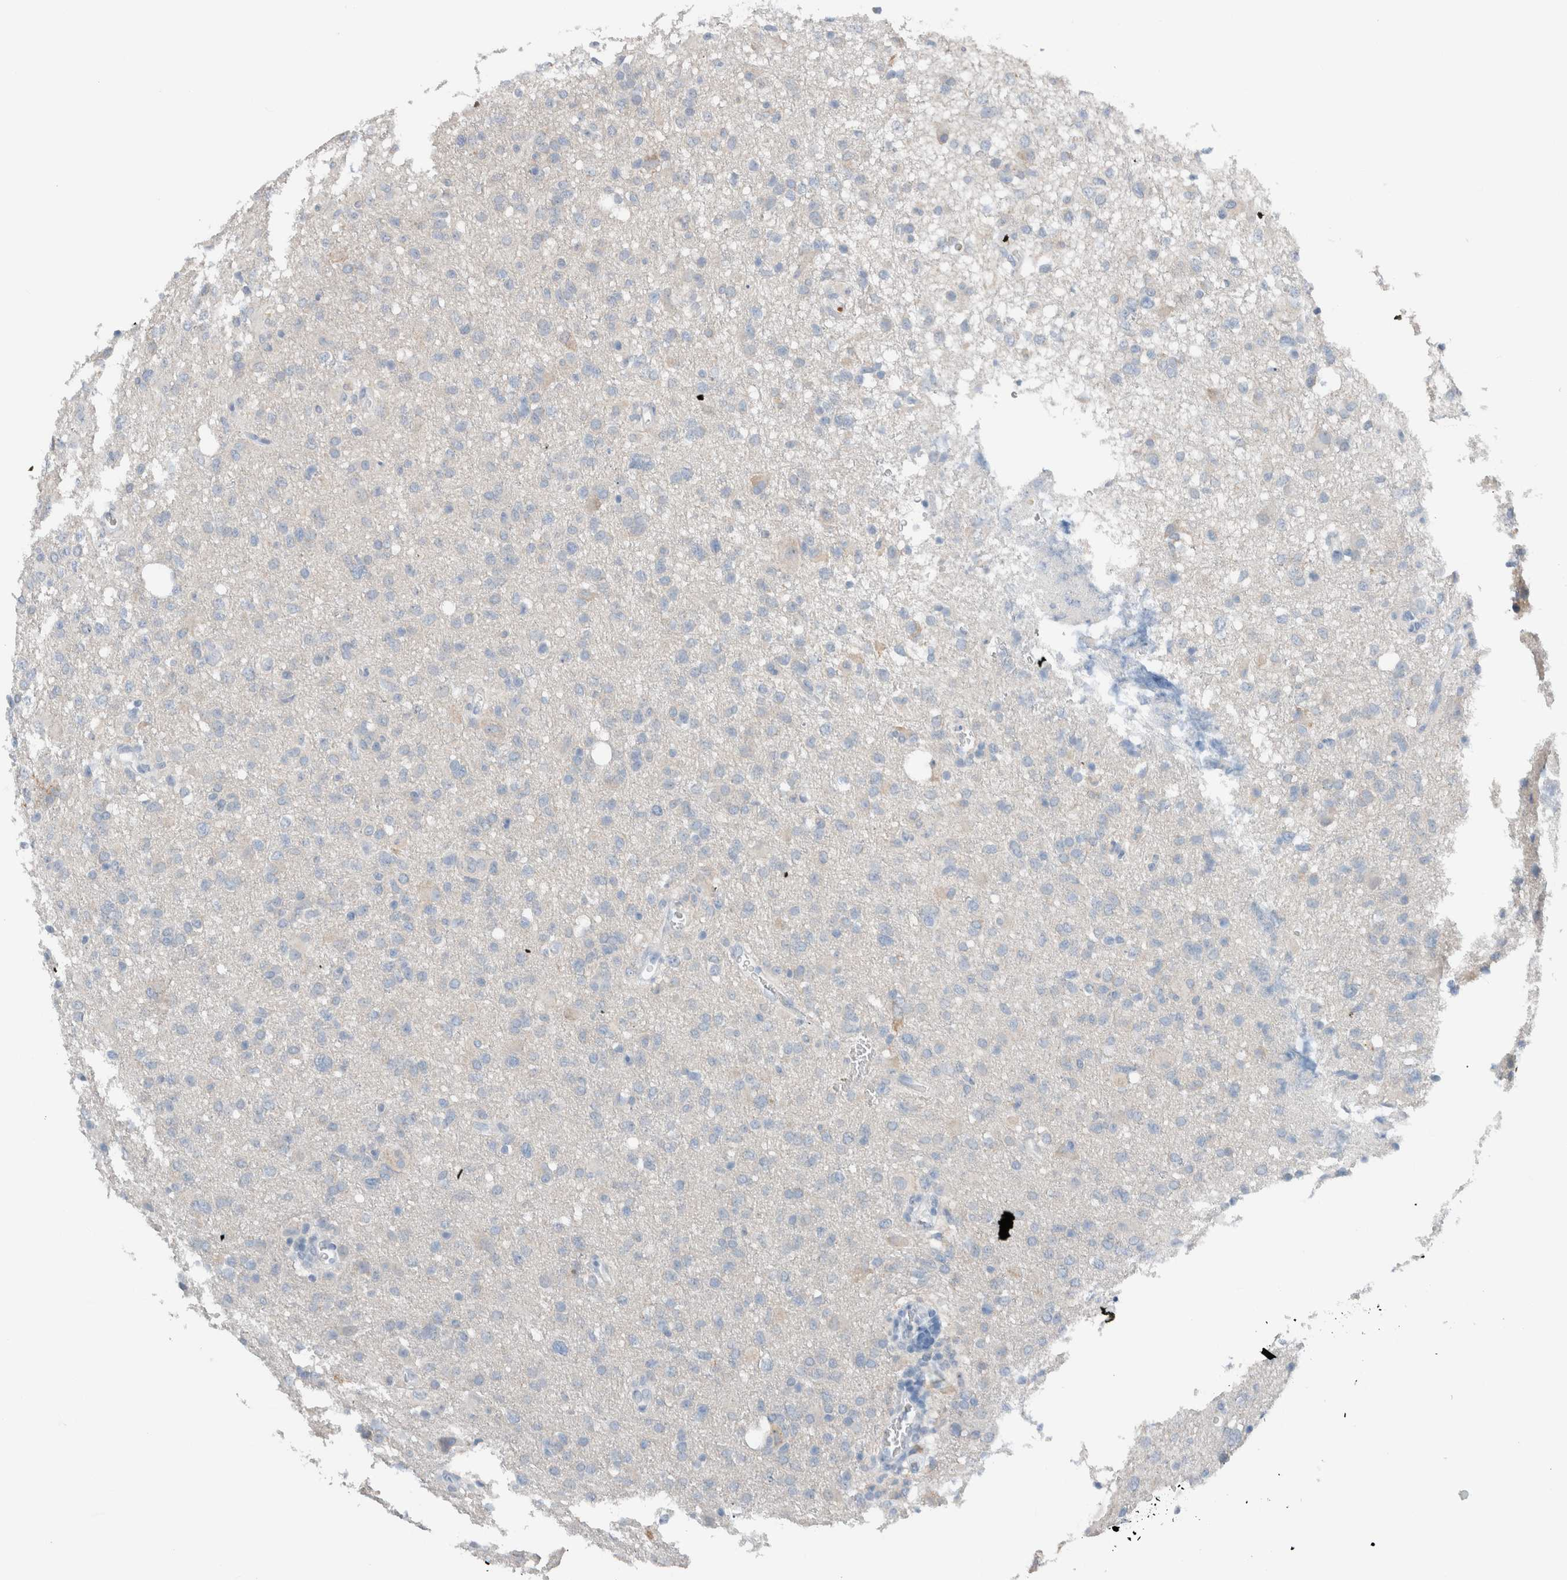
{"staining": {"intensity": "negative", "quantity": "none", "location": "none"}, "tissue": "glioma", "cell_type": "Tumor cells", "image_type": "cancer", "snomed": [{"axis": "morphology", "description": "Glioma, malignant, High grade"}, {"axis": "topography", "description": "Brain"}], "caption": "Immunohistochemistry (IHC) photomicrograph of malignant glioma (high-grade) stained for a protein (brown), which displays no staining in tumor cells.", "gene": "DUOX1", "patient": {"sex": "female", "age": 57}}